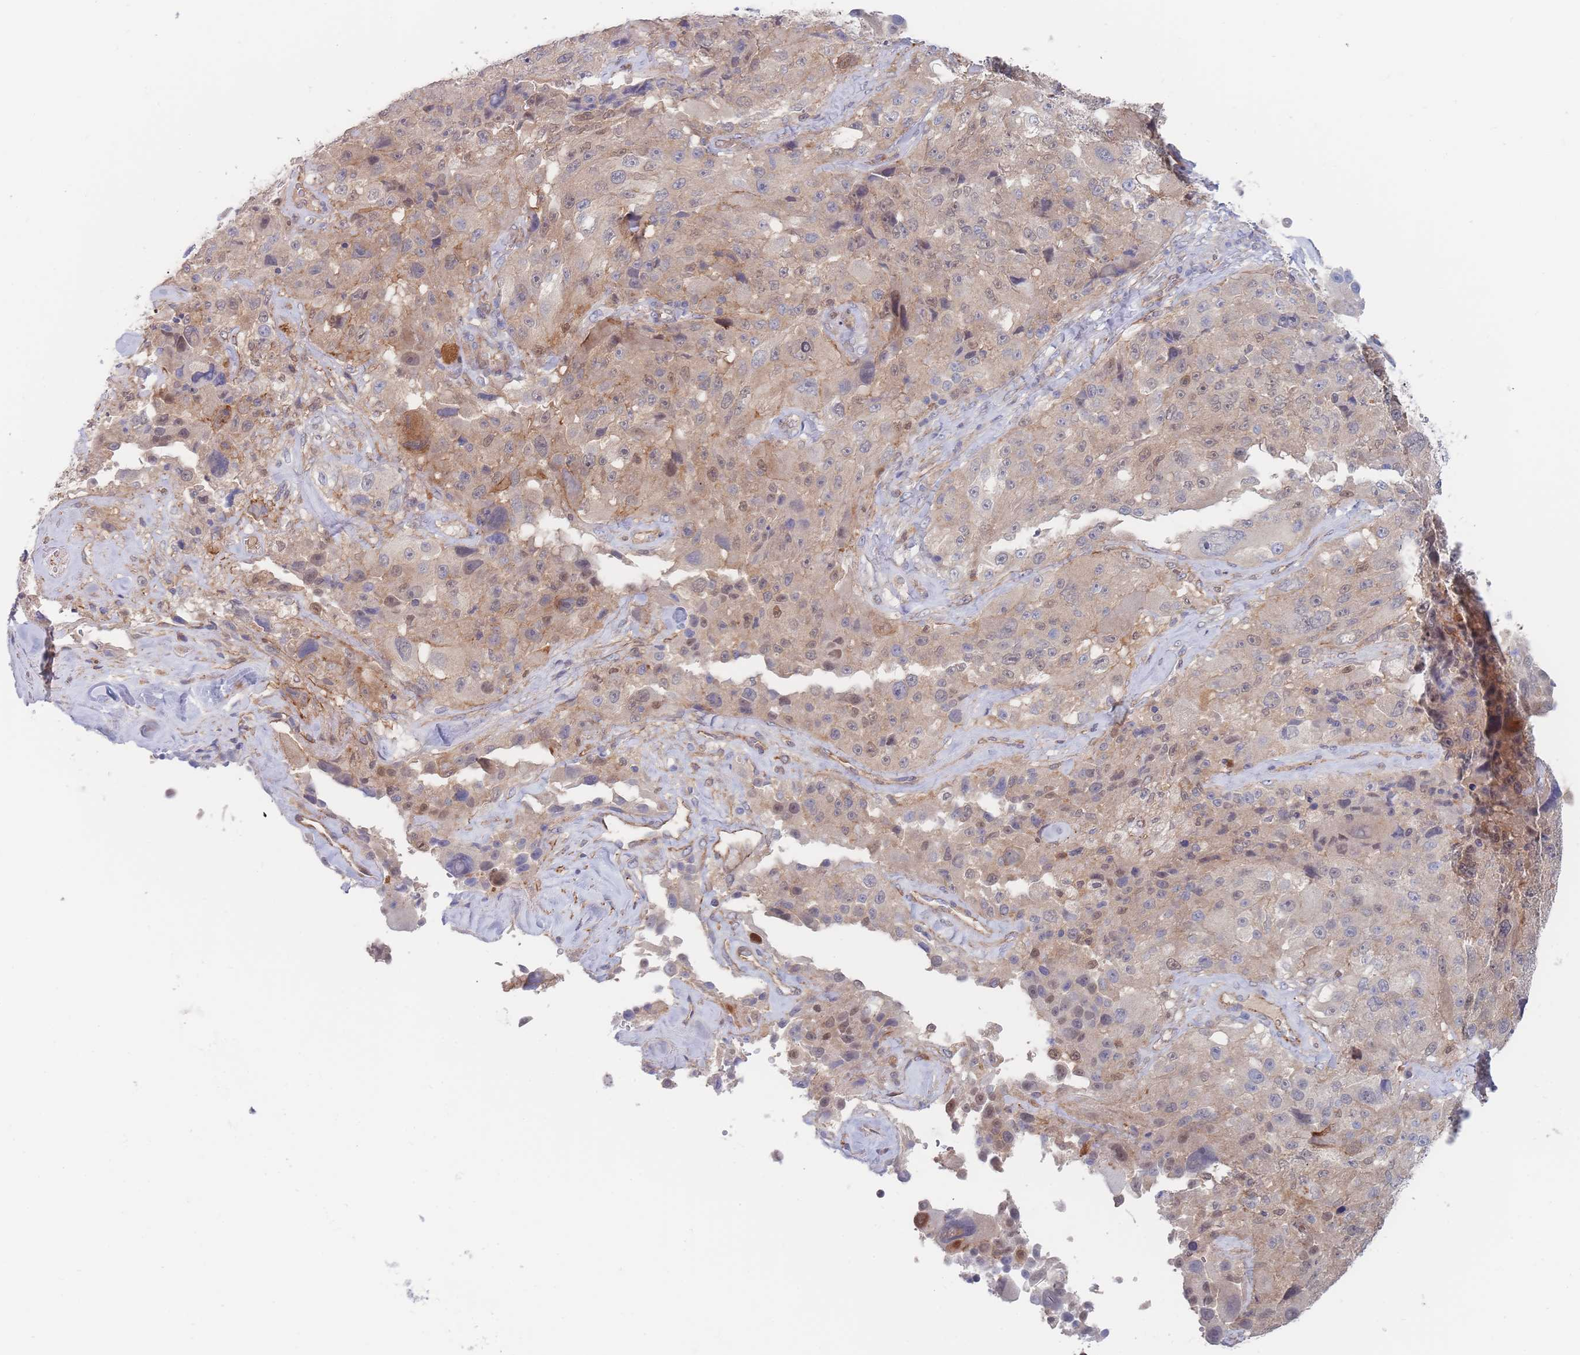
{"staining": {"intensity": "weak", "quantity": "25%-75%", "location": "cytoplasmic/membranous,nuclear"}, "tissue": "melanoma", "cell_type": "Tumor cells", "image_type": "cancer", "snomed": [{"axis": "morphology", "description": "Malignant melanoma, Metastatic site"}, {"axis": "topography", "description": "Lymph node"}], "caption": "Protein expression analysis of melanoma reveals weak cytoplasmic/membranous and nuclear expression in approximately 25%-75% of tumor cells.", "gene": "G6PC1", "patient": {"sex": "male", "age": 62}}